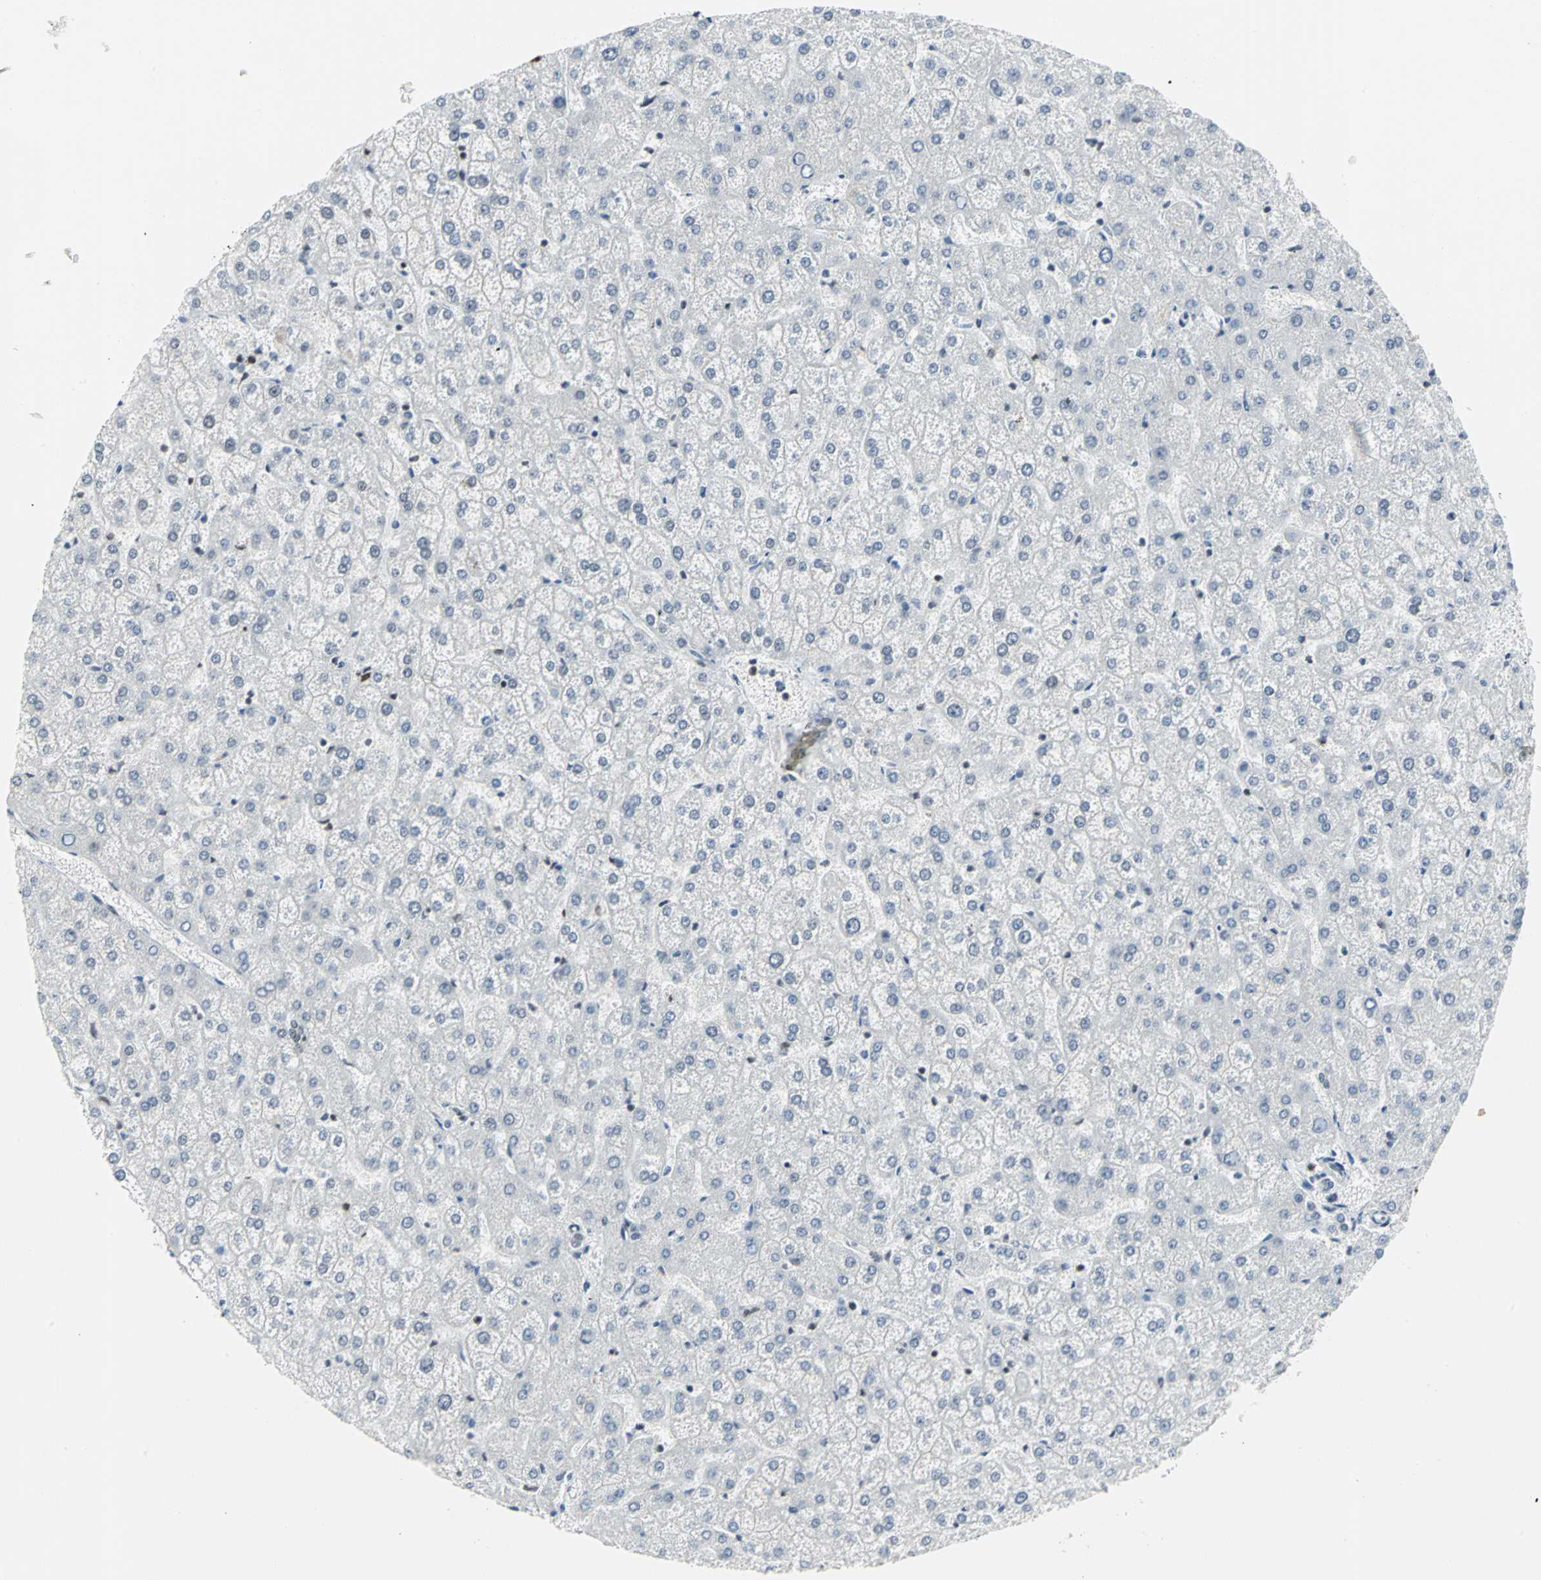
{"staining": {"intensity": "negative", "quantity": "none", "location": "none"}, "tissue": "liver", "cell_type": "Cholangiocytes", "image_type": "normal", "snomed": [{"axis": "morphology", "description": "Normal tissue, NOS"}, {"axis": "topography", "description": "Liver"}], "caption": "DAB immunohistochemical staining of benign human liver reveals no significant staining in cholangiocytes.", "gene": "HNRNPD", "patient": {"sex": "female", "age": 32}}